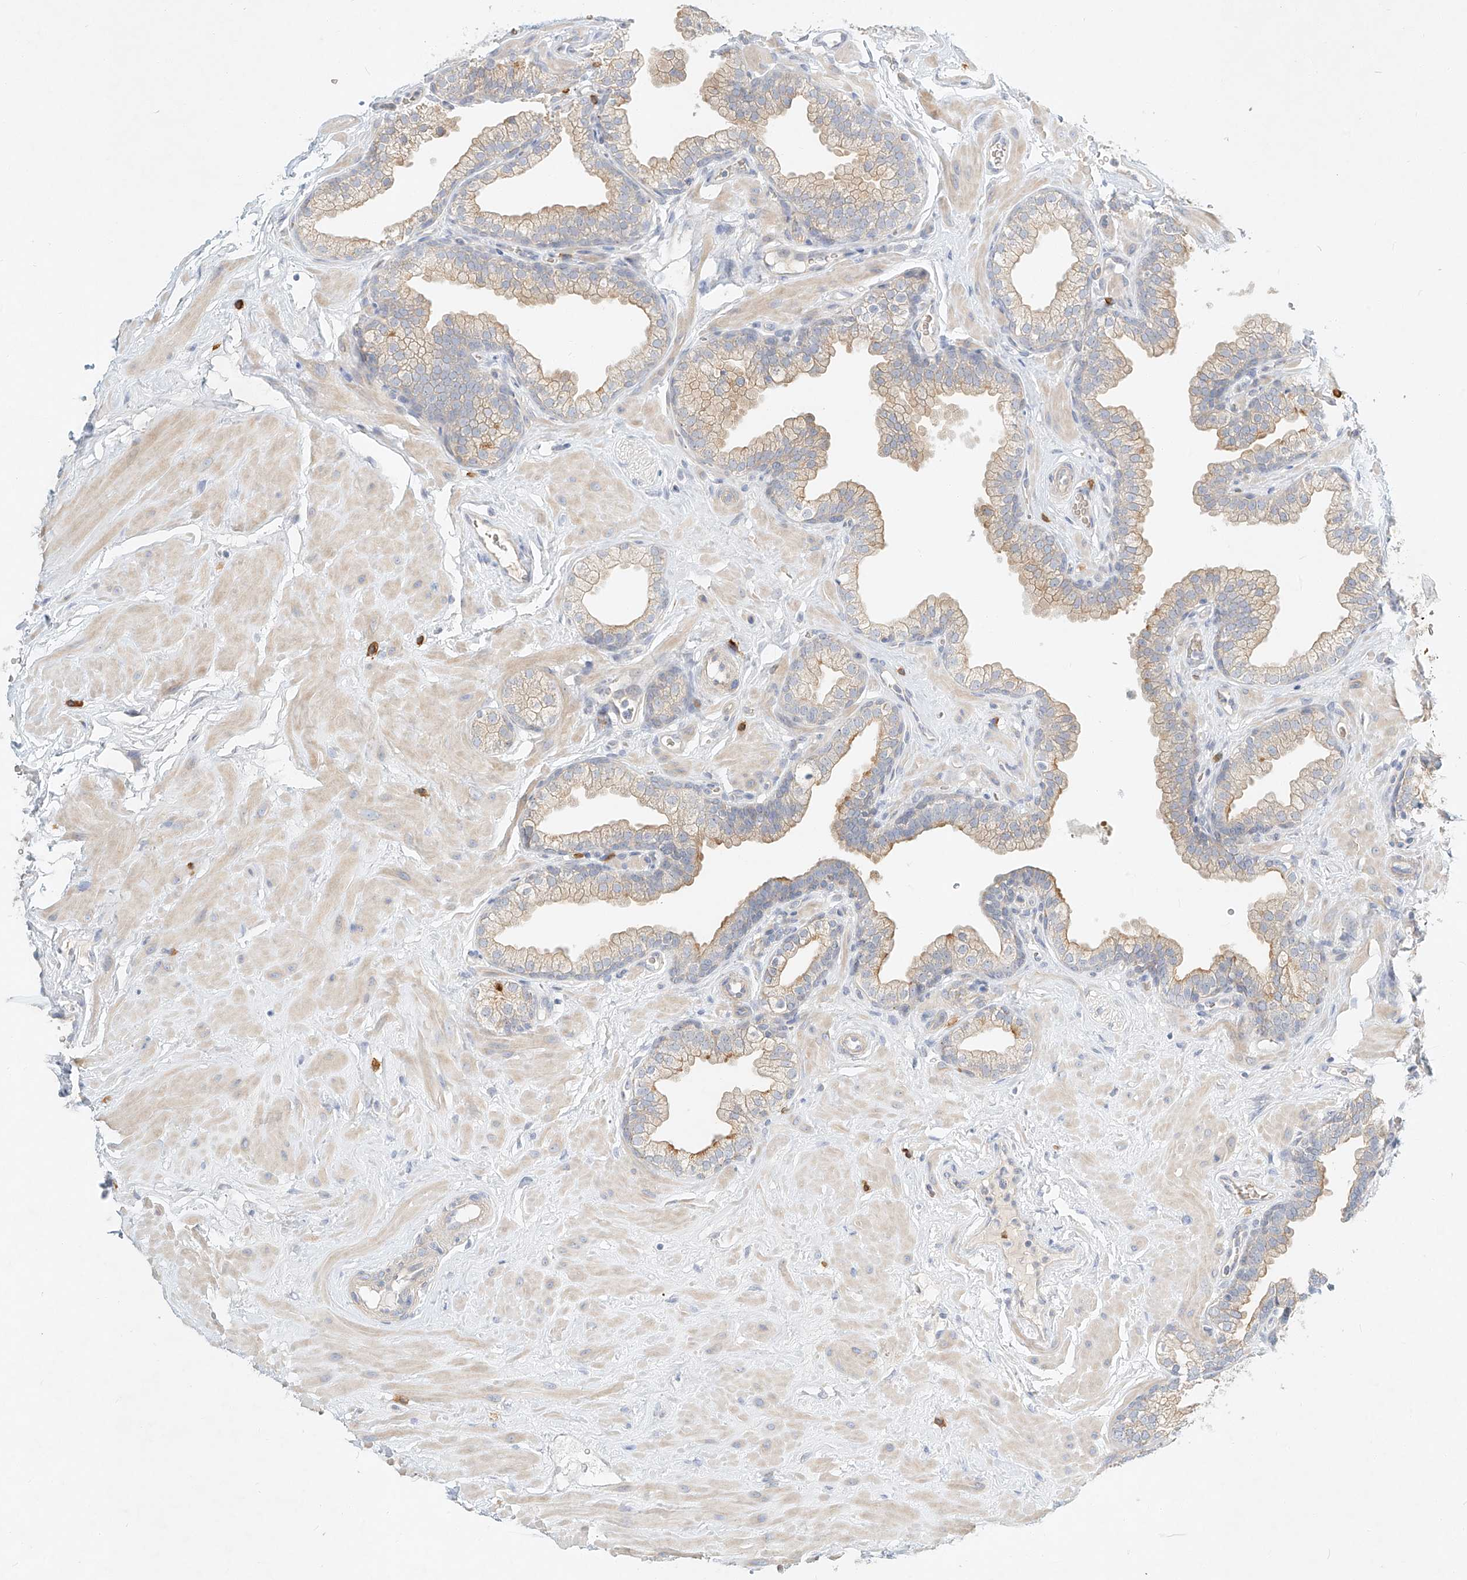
{"staining": {"intensity": "weak", "quantity": "25%-75%", "location": "cytoplasmic/membranous"}, "tissue": "prostate", "cell_type": "Glandular cells", "image_type": "normal", "snomed": [{"axis": "morphology", "description": "Normal tissue, NOS"}, {"axis": "morphology", "description": "Urothelial carcinoma, Low grade"}, {"axis": "topography", "description": "Urinary bladder"}, {"axis": "topography", "description": "Prostate"}], "caption": "Human prostate stained for a protein (brown) exhibits weak cytoplasmic/membranous positive expression in approximately 25%-75% of glandular cells.", "gene": "SYTL3", "patient": {"sex": "male", "age": 60}}